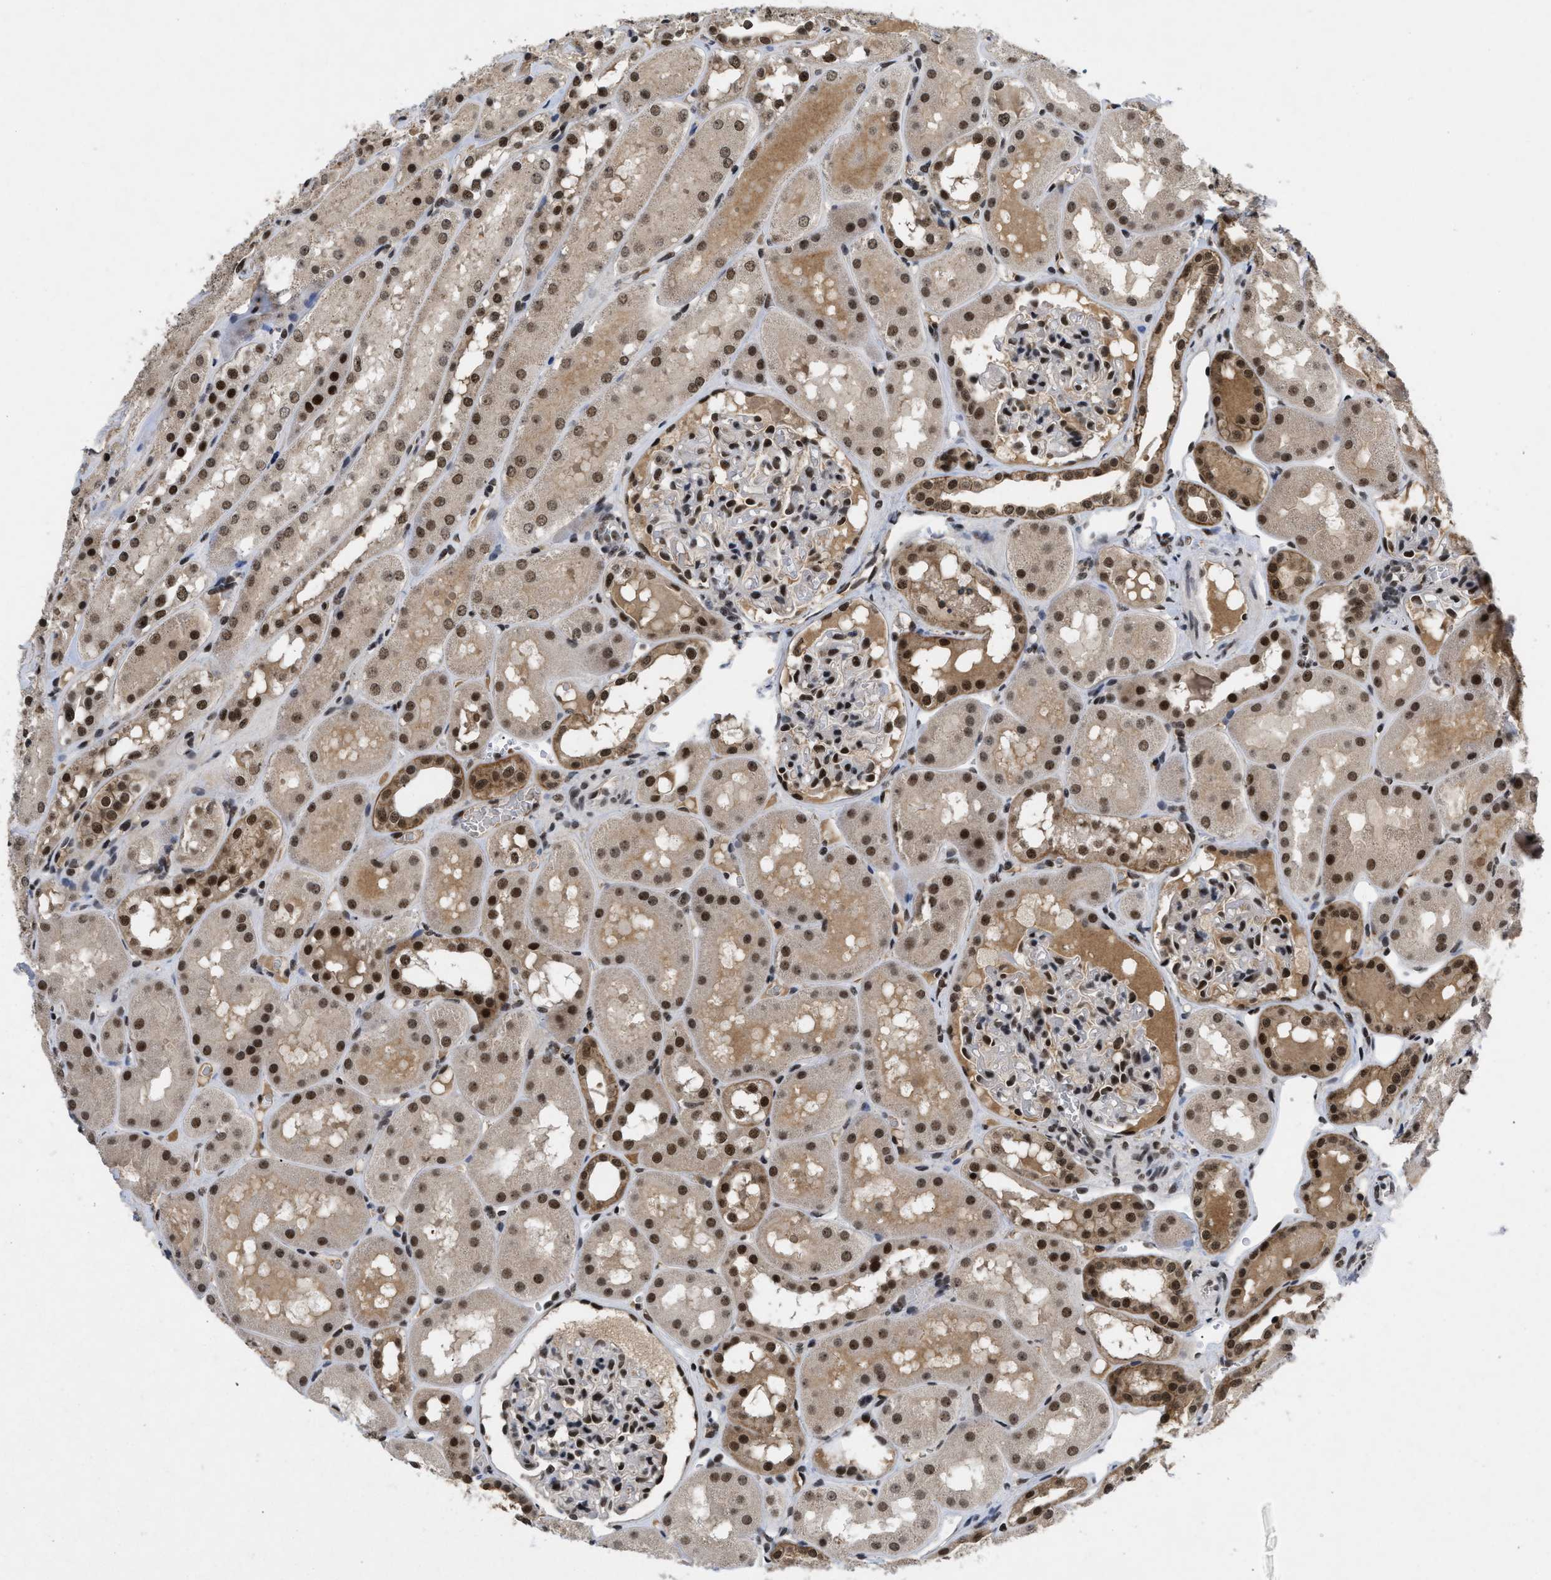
{"staining": {"intensity": "moderate", "quantity": "25%-75%", "location": "nuclear"}, "tissue": "kidney", "cell_type": "Cells in glomeruli", "image_type": "normal", "snomed": [{"axis": "morphology", "description": "Normal tissue, NOS"}, {"axis": "topography", "description": "Kidney"}, {"axis": "topography", "description": "Urinary bladder"}], "caption": "IHC of normal kidney exhibits medium levels of moderate nuclear positivity in about 25%-75% of cells in glomeruli.", "gene": "ZNF346", "patient": {"sex": "male", "age": 16}}